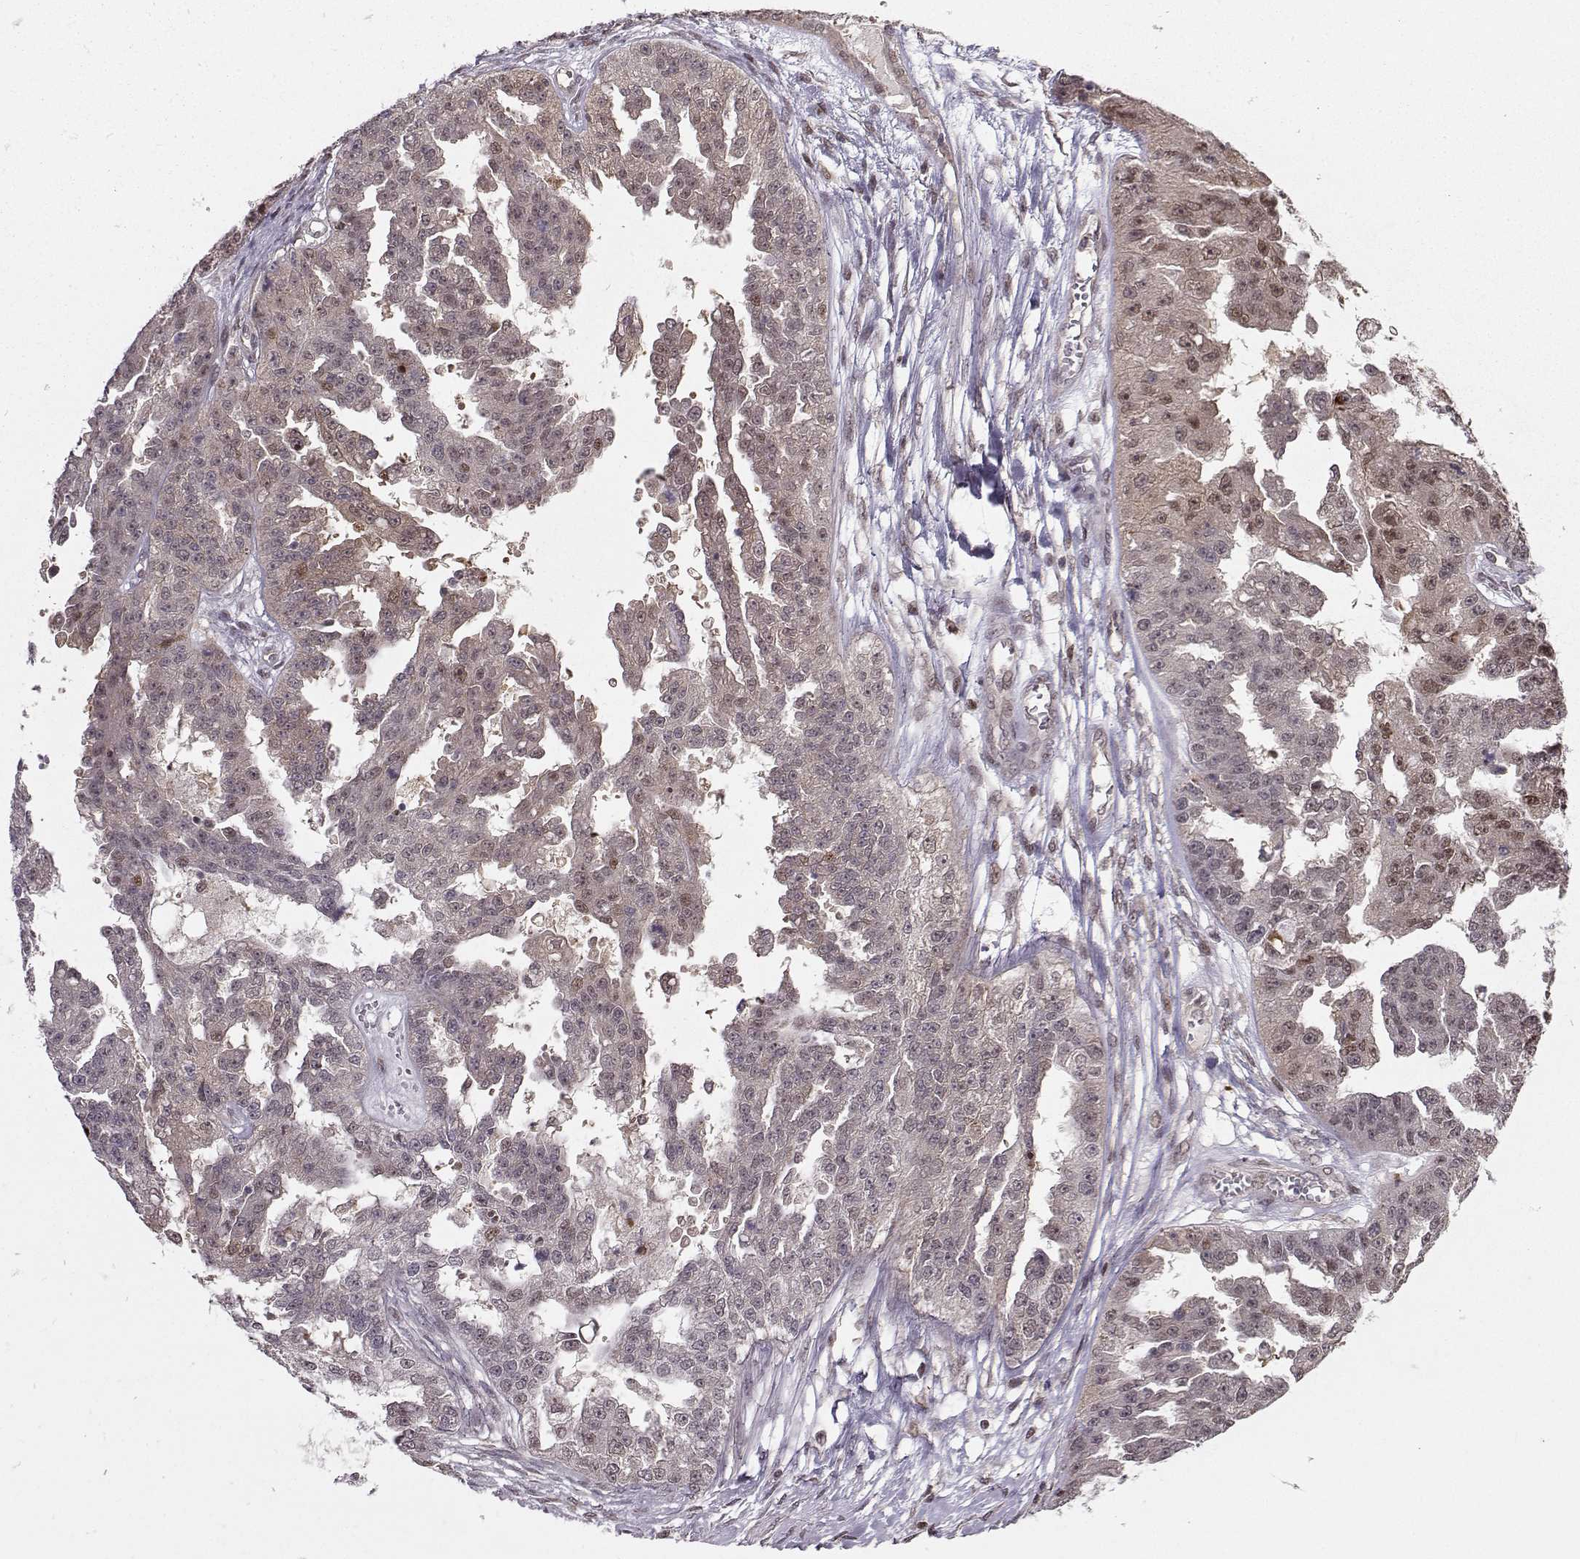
{"staining": {"intensity": "weak", "quantity": "25%-75%", "location": "nuclear"}, "tissue": "ovarian cancer", "cell_type": "Tumor cells", "image_type": "cancer", "snomed": [{"axis": "morphology", "description": "Cystadenocarcinoma, serous, NOS"}, {"axis": "topography", "description": "Ovary"}], "caption": "Immunohistochemistry (IHC) image of neoplastic tissue: ovarian cancer (serous cystadenocarcinoma) stained using IHC reveals low levels of weak protein expression localized specifically in the nuclear of tumor cells, appearing as a nuclear brown color.", "gene": "PKP2", "patient": {"sex": "female", "age": 58}}